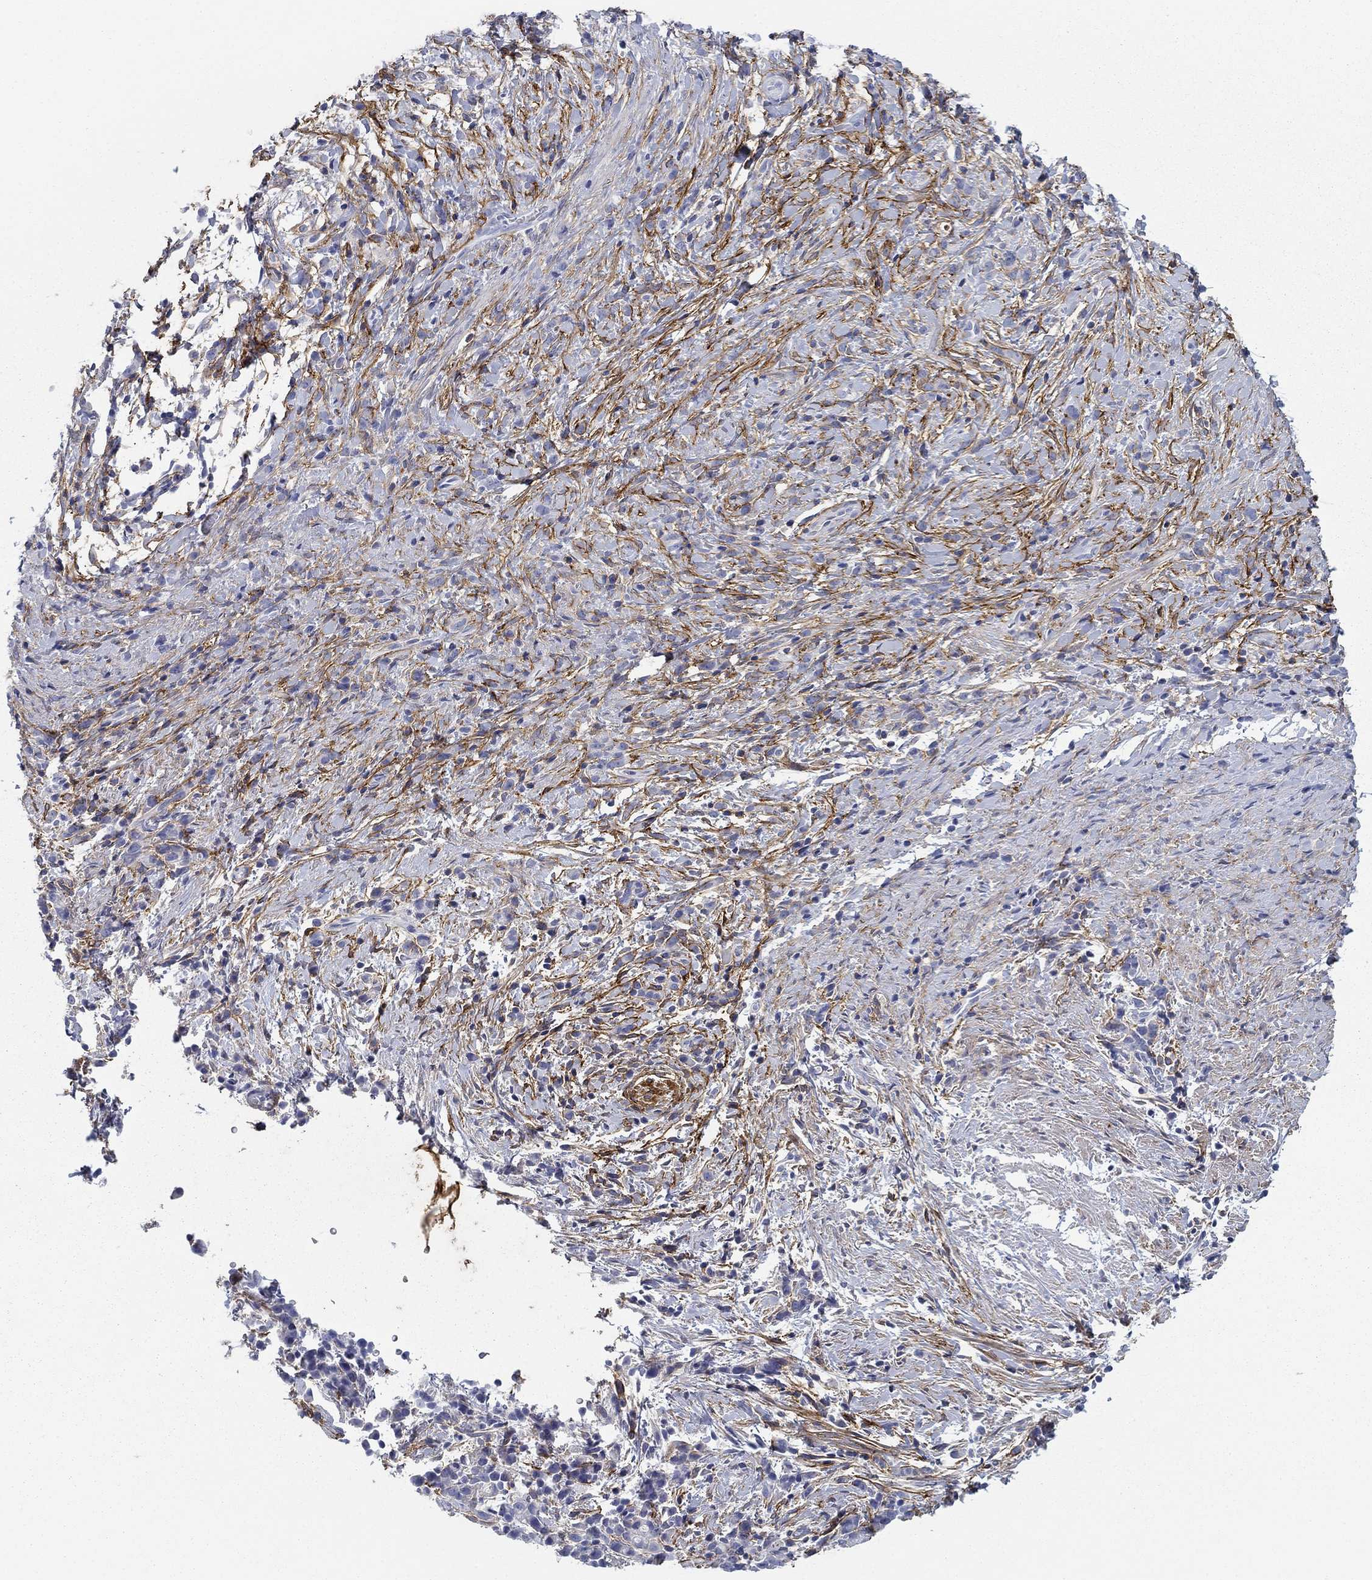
{"staining": {"intensity": "negative", "quantity": "none", "location": "none"}, "tissue": "stomach cancer", "cell_type": "Tumor cells", "image_type": "cancer", "snomed": [{"axis": "morphology", "description": "Adenocarcinoma, NOS"}, {"axis": "topography", "description": "Stomach"}], "caption": "Micrograph shows no significant protein expression in tumor cells of adenocarcinoma (stomach).", "gene": "GPC1", "patient": {"sex": "female", "age": 57}}